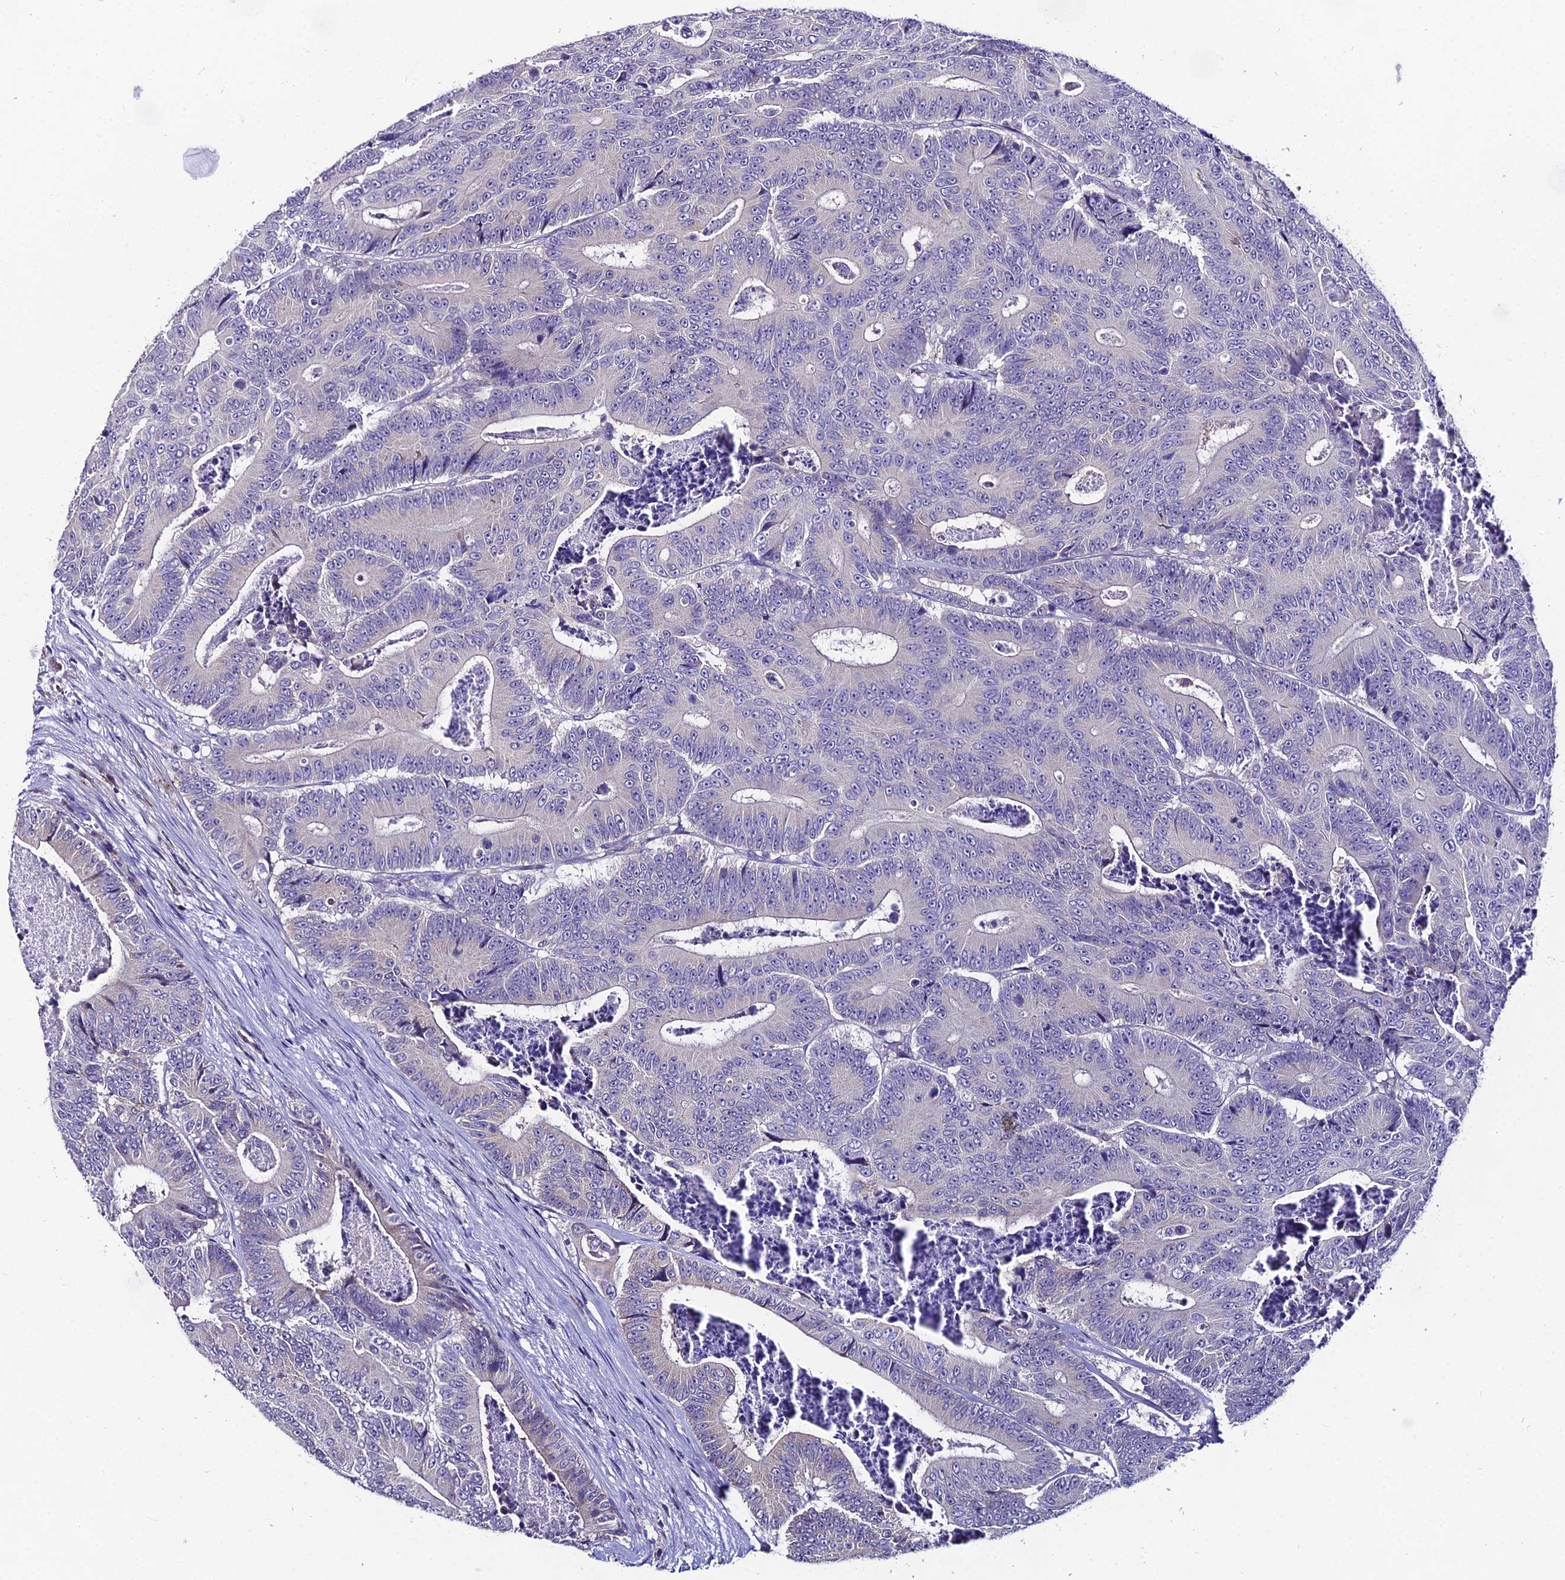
{"staining": {"intensity": "negative", "quantity": "none", "location": "none"}, "tissue": "colorectal cancer", "cell_type": "Tumor cells", "image_type": "cancer", "snomed": [{"axis": "morphology", "description": "Adenocarcinoma, NOS"}, {"axis": "topography", "description": "Colon"}], "caption": "DAB immunohistochemical staining of human colorectal cancer (adenocarcinoma) displays no significant staining in tumor cells.", "gene": "LGALS7", "patient": {"sex": "male", "age": 83}}